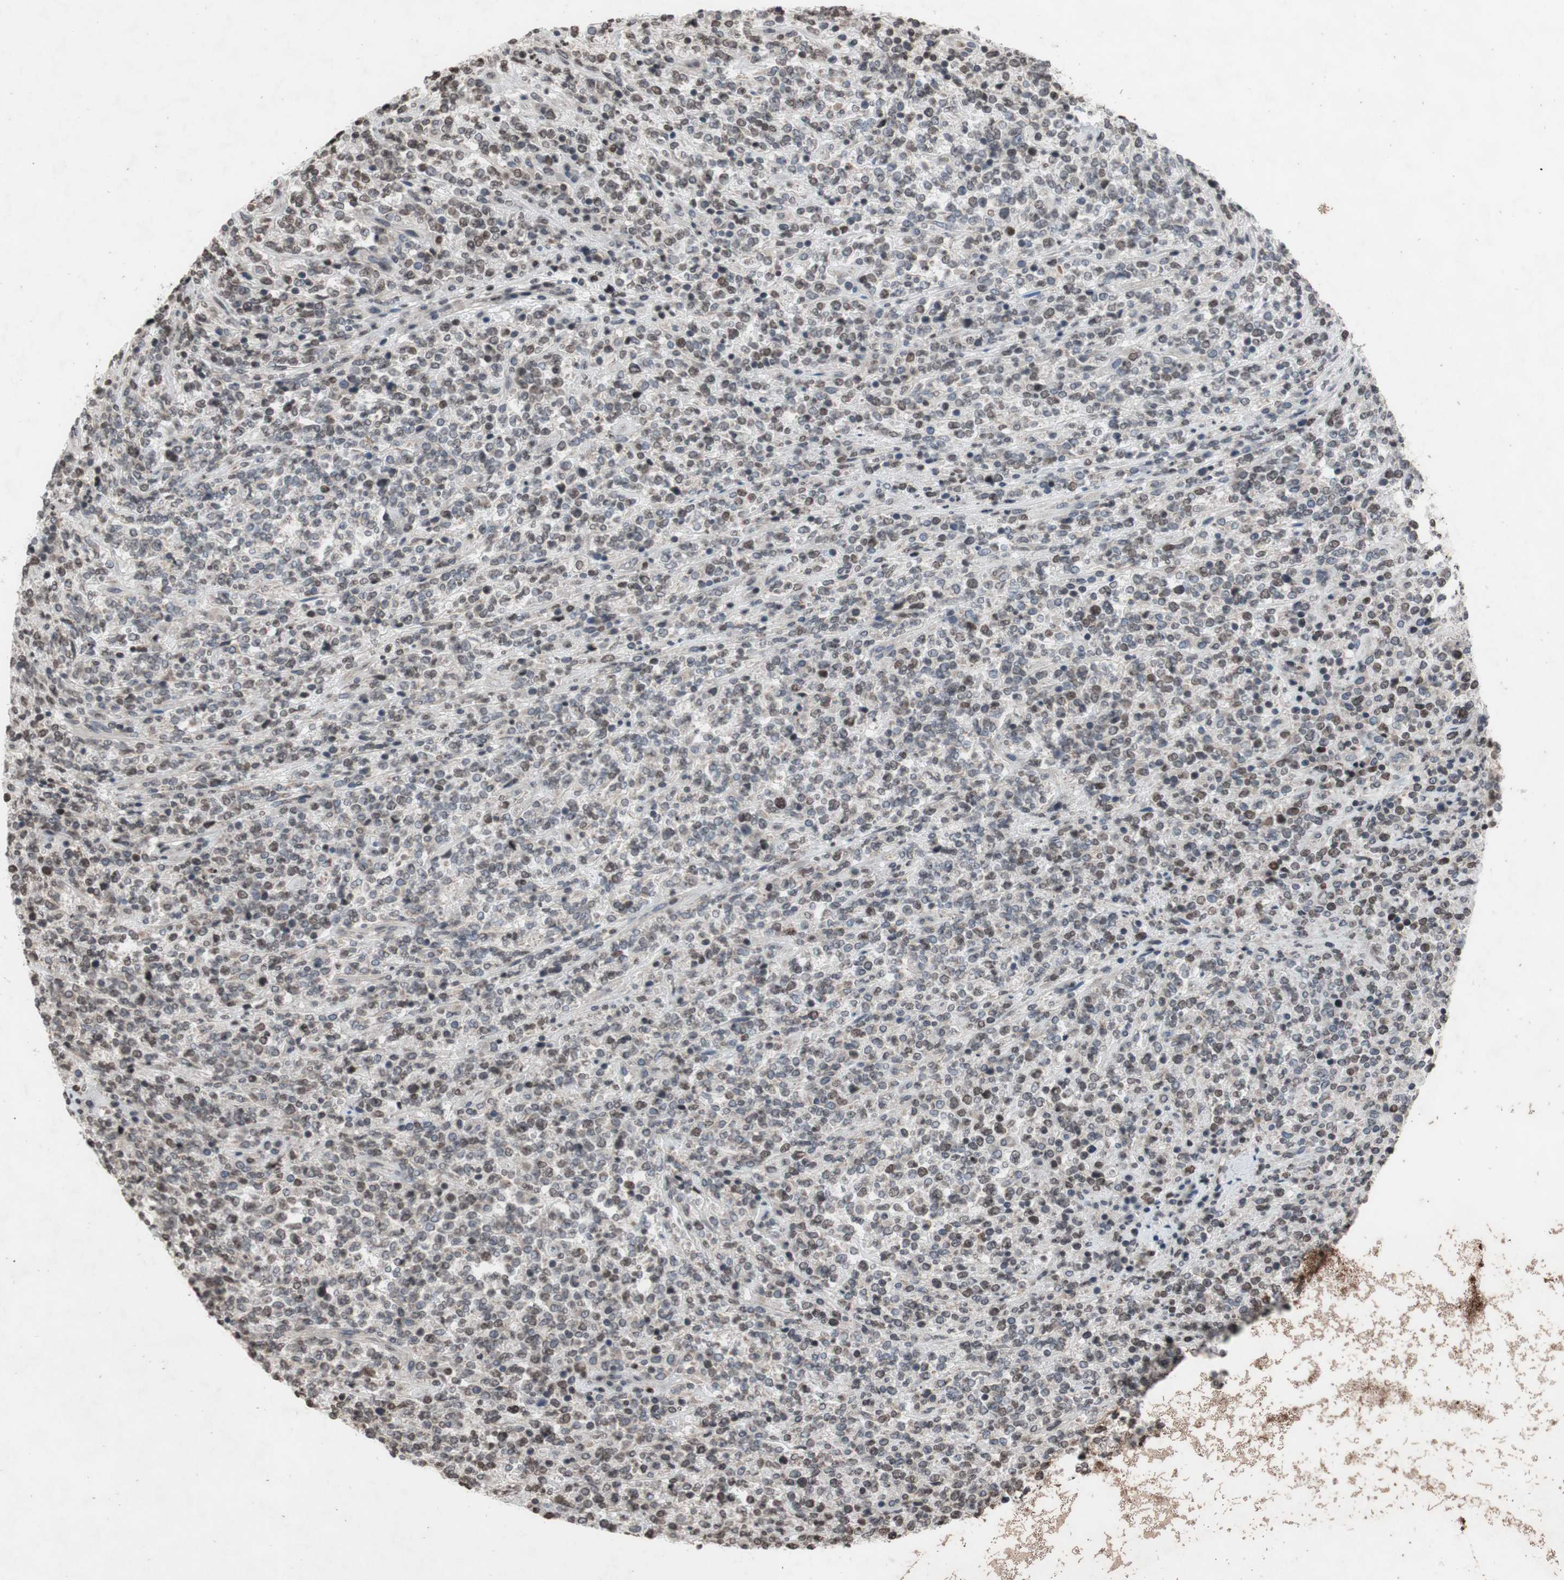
{"staining": {"intensity": "weak", "quantity": "25%-75%", "location": "nuclear"}, "tissue": "lymphoma", "cell_type": "Tumor cells", "image_type": "cancer", "snomed": [{"axis": "morphology", "description": "Malignant lymphoma, non-Hodgkin's type, High grade"}, {"axis": "topography", "description": "Soft tissue"}], "caption": "This photomicrograph shows high-grade malignant lymphoma, non-Hodgkin's type stained with IHC to label a protein in brown. The nuclear of tumor cells show weak positivity for the protein. Nuclei are counter-stained blue.", "gene": "MCM6", "patient": {"sex": "male", "age": 18}}